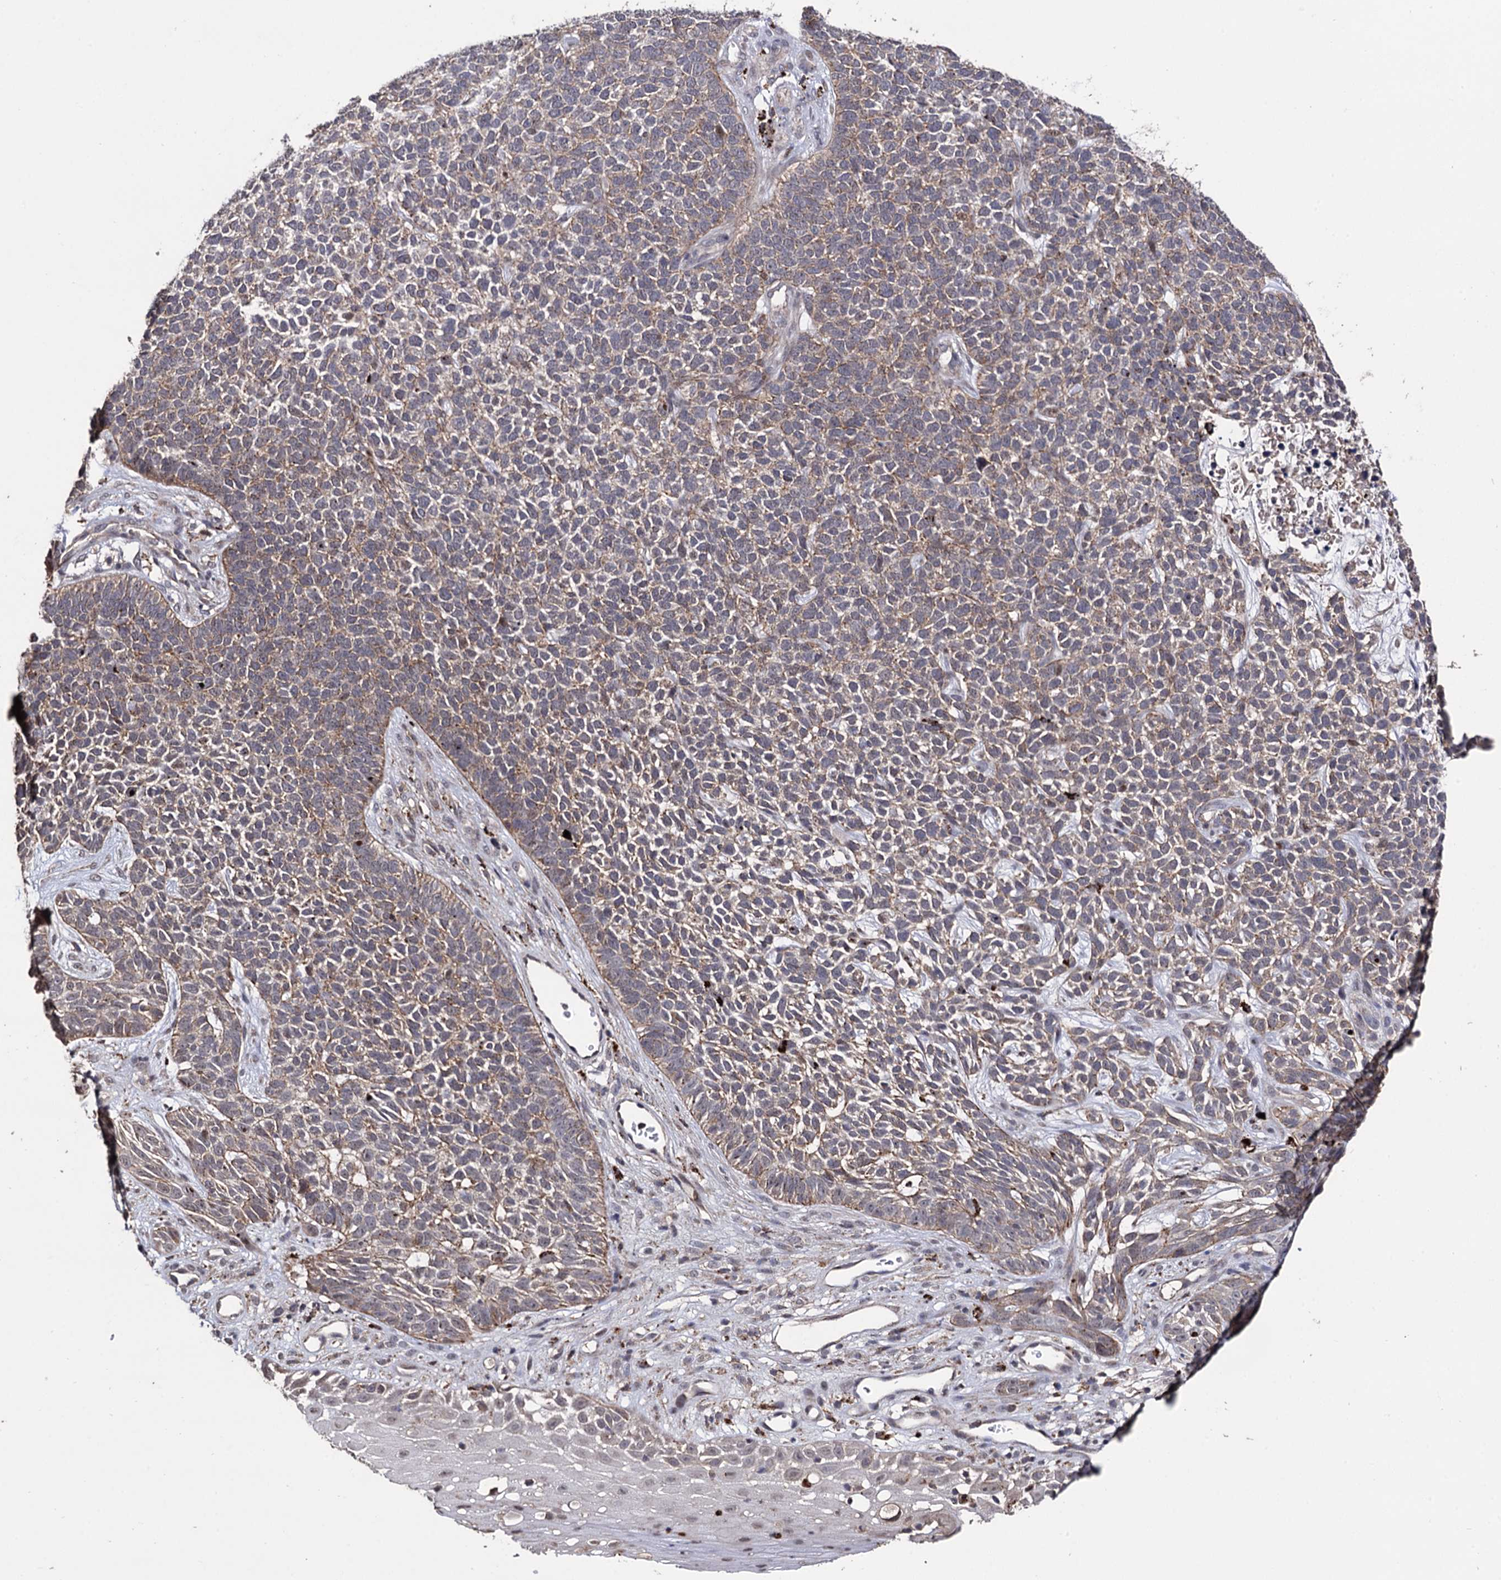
{"staining": {"intensity": "weak", "quantity": ">75%", "location": "cytoplasmic/membranous"}, "tissue": "skin cancer", "cell_type": "Tumor cells", "image_type": "cancer", "snomed": [{"axis": "morphology", "description": "Basal cell carcinoma"}, {"axis": "topography", "description": "Skin"}], "caption": "Basal cell carcinoma (skin) stained with a brown dye reveals weak cytoplasmic/membranous positive positivity in approximately >75% of tumor cells.", "gene": "MICAL2", "patient": {"sex": "female", "age": 84}}